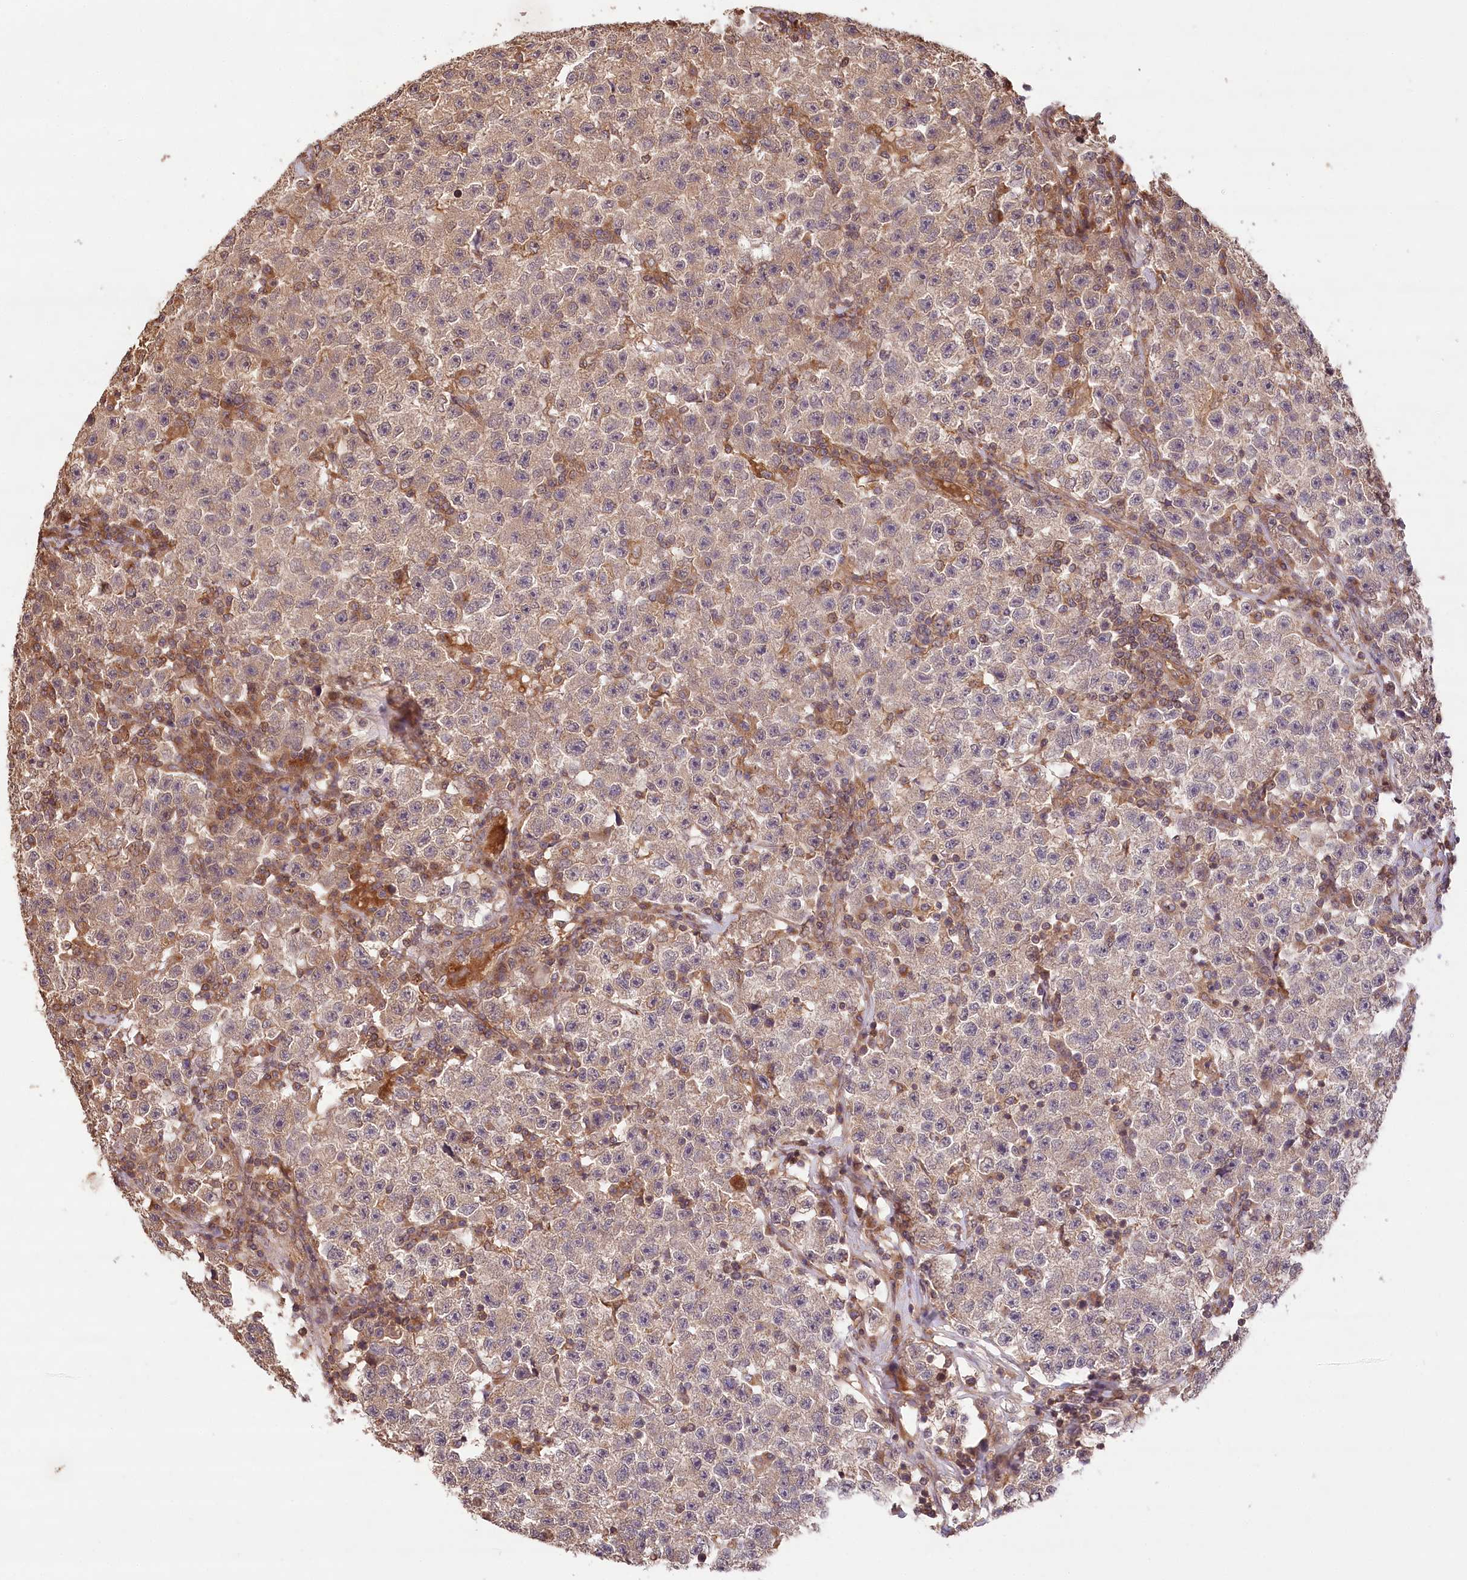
{"staining": {"intensity": "weak", "quantity": "<25%", "location": "cytoplasmic/membranous"}, "tissue": "testis cancer", "cell_type": "Tumor cells", "image_type": "cancer", "snomed": [{"axis": "morphology", "description": "Seminoma, NOS"}, {"axis": "topography", "description": "Testis"}], "caption": "Seminoma (testis) was stained to show a protein in brown. There is no significant expression in tumor cells.", "gene": "LSS", "patient": {"sex": "male", "age": 22}}